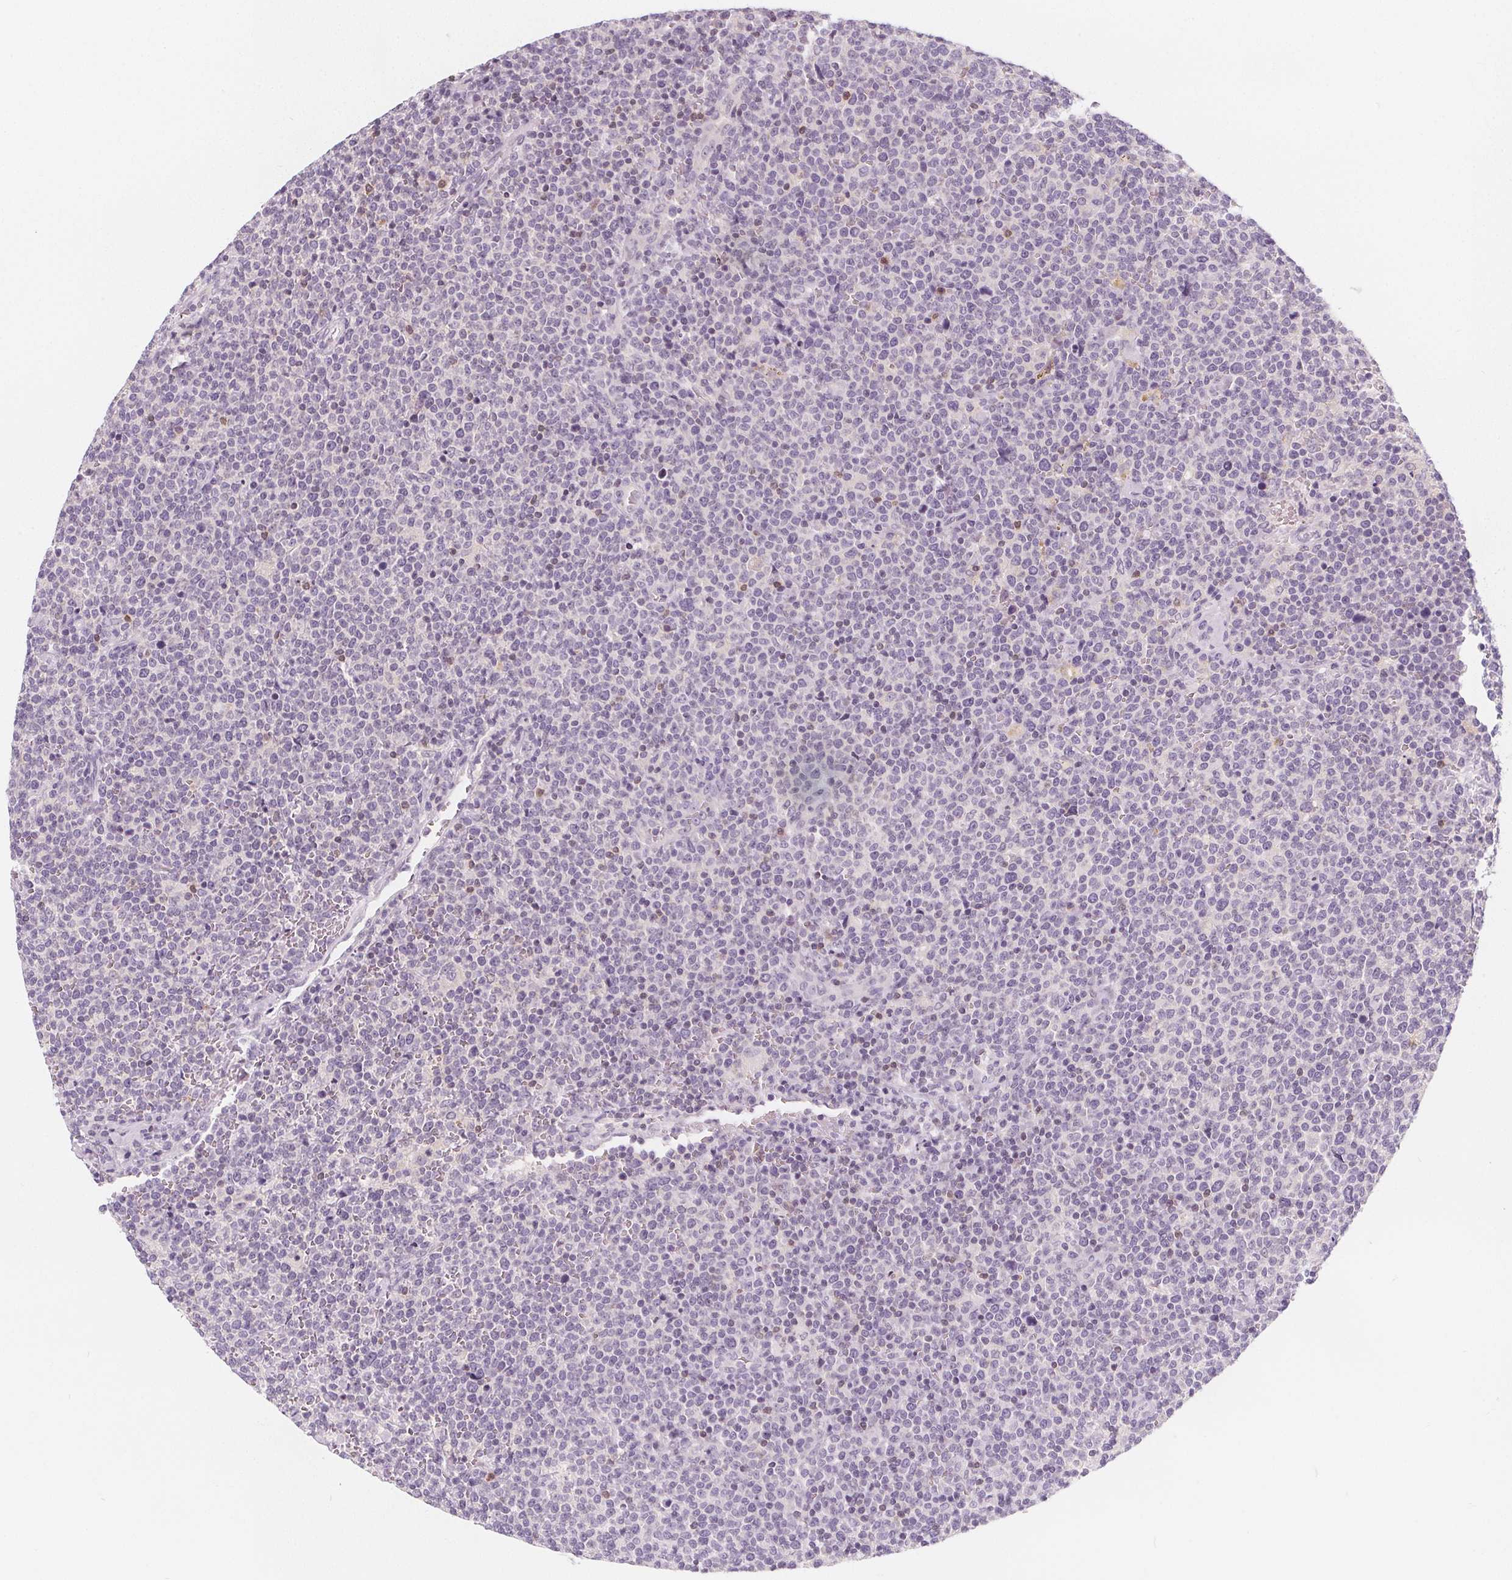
{"staining": {"intensity": "negative", "quantity": "none", "location": "none"}, "tissue": "lymphoma", "cell_type": "Tumor cells", "image_type": "cancer", "snomed": [{"axis": "morphology", "description": "Malignant lymphoma, non-Hodgkin's type, High grade"}, {"axis": "topography", "description": "Lymph node"}], "caption": "DAB (3,3'-diaminobenzidine) immunohistochemical staining of human lymphoma displays no significant staining in tumor cells.", "gene": "UGP2", "patient": {"sex": "male", "age": 61}}